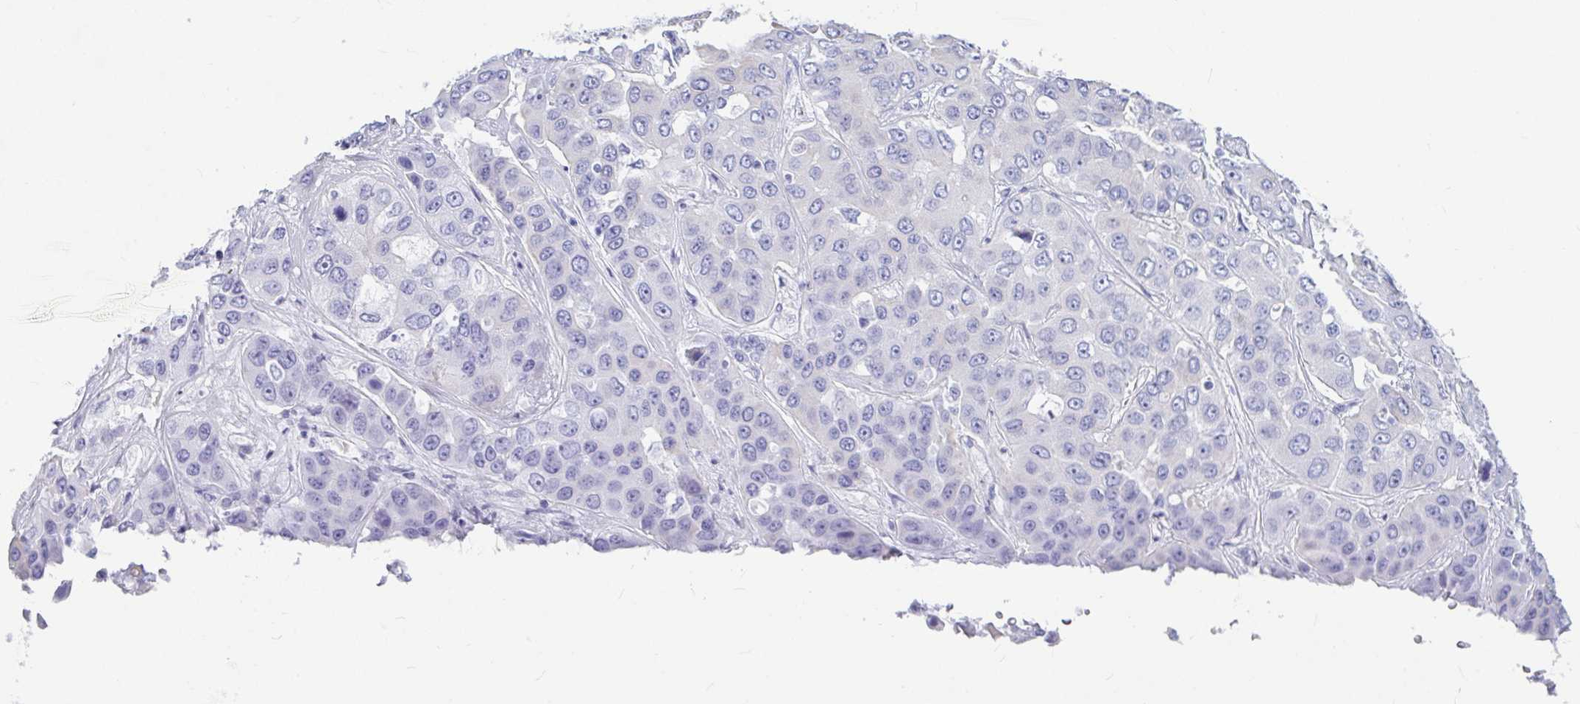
{"staining": {"intensity": "negative", "quantity": "none", "location": "none"}, "tissue": "liver cancer", "cell_type": "Tumor cells", "image_type": "cancer", "snomed": [{"axis": "morphology", "description": "Cholangiocarcinoma"}, {"axis": "topography", "description": "Liver"}], "caption": "Human cholangiocarcinoma (liver) stained for a protein using immunohistochemistry (IHC) demonstrates no expression in tumor cells.", "gene": "OR5J2", "patient": {"sex": "female", "age": 52}}